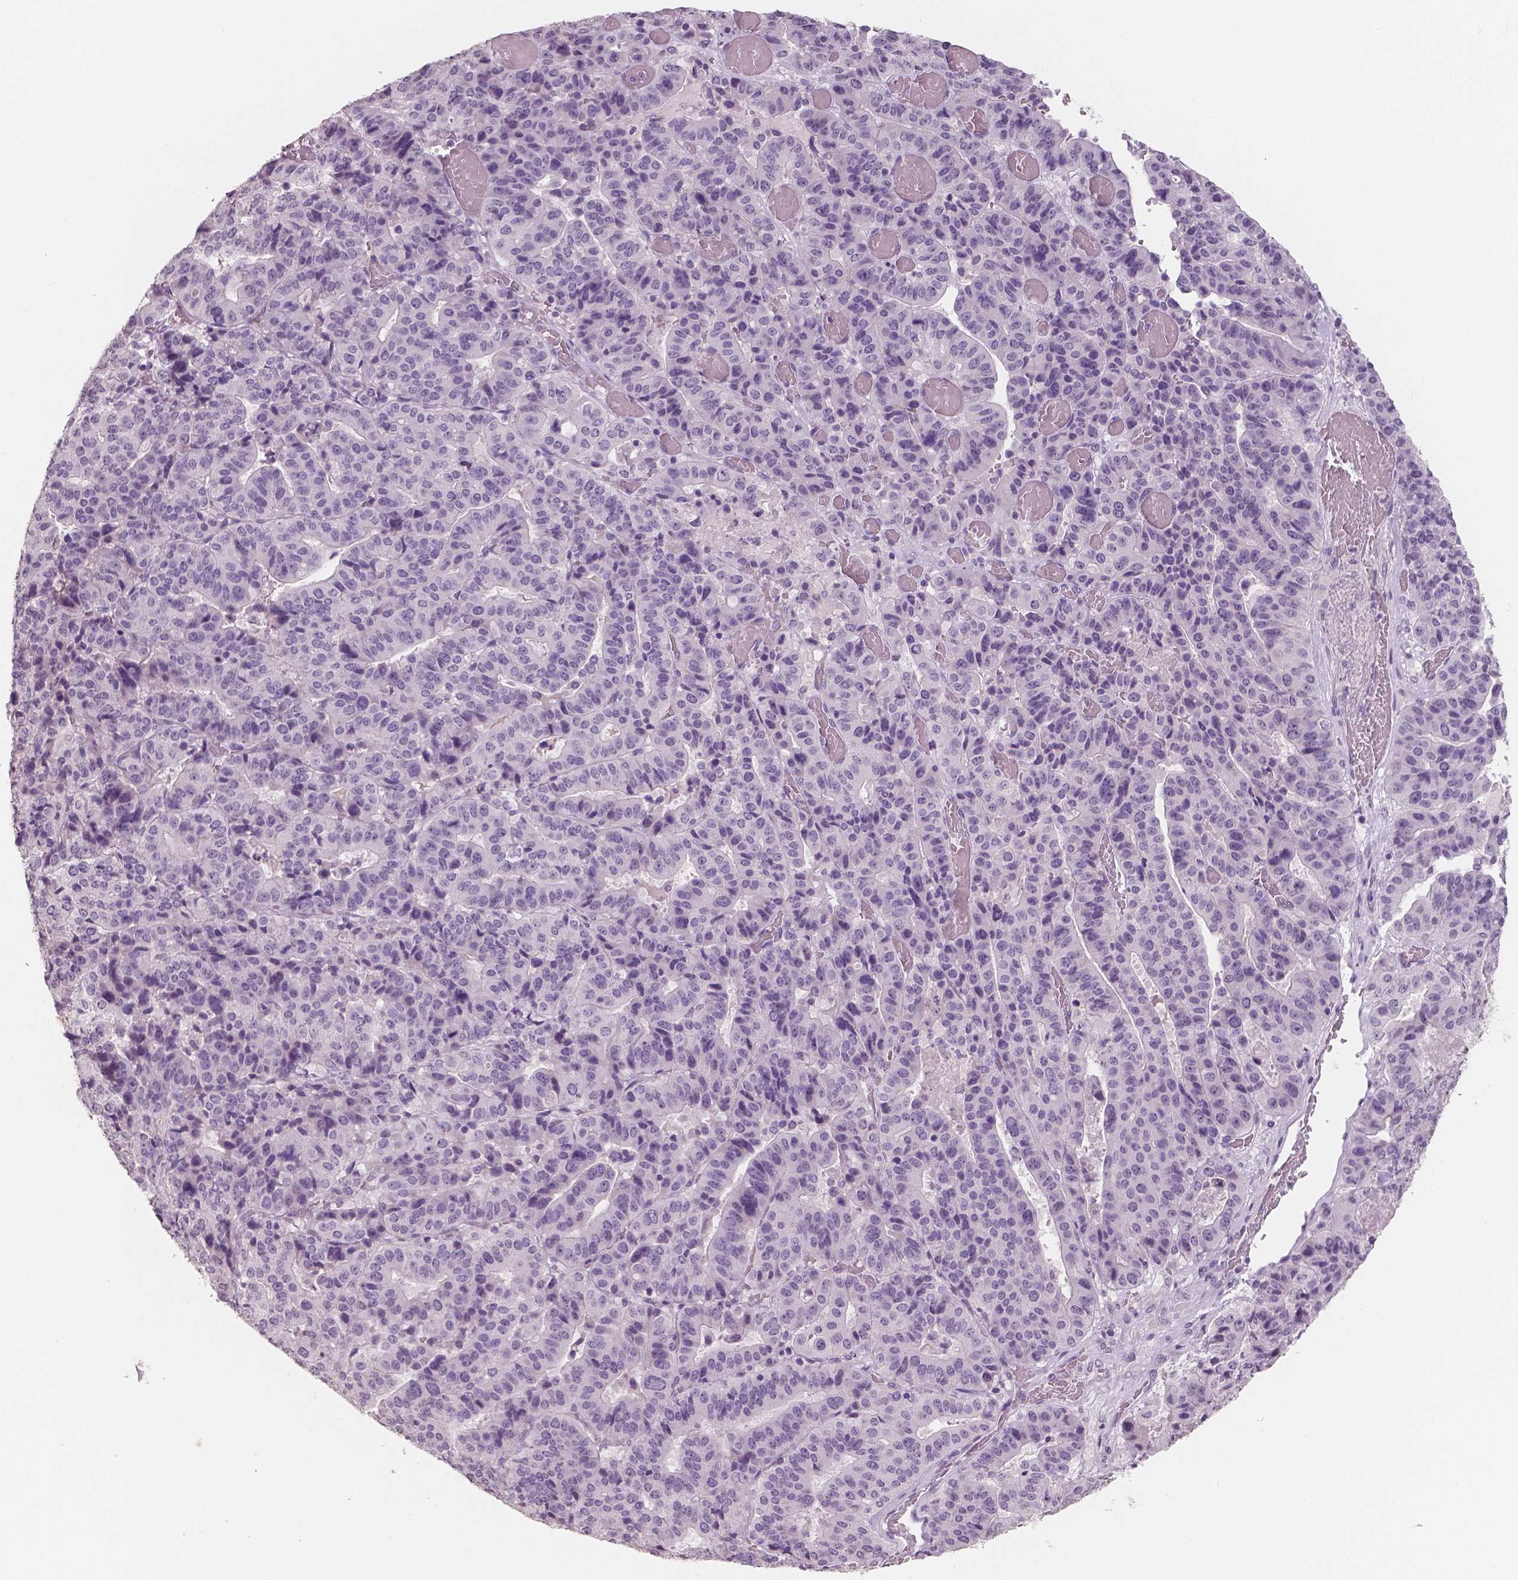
{"staining": {"intensity": "negative", "quantity": "none", "location": "none"}, "tissue": "stomach cancer", "cell_type": "Tumor cells", "image_type": "cancer", "snomed": [{"axis": "morphology", "description": "Adenocarcinoma, NOS"}, {"axis": "topography", "description": "Stomach"}], "caption": "Histopathology image shows no protein staining in tumor cells of stomach cancer (adenocarcinoma) tissue.", "gene": "NECAB1", "patient": {"sex": "male", "age": 48}}